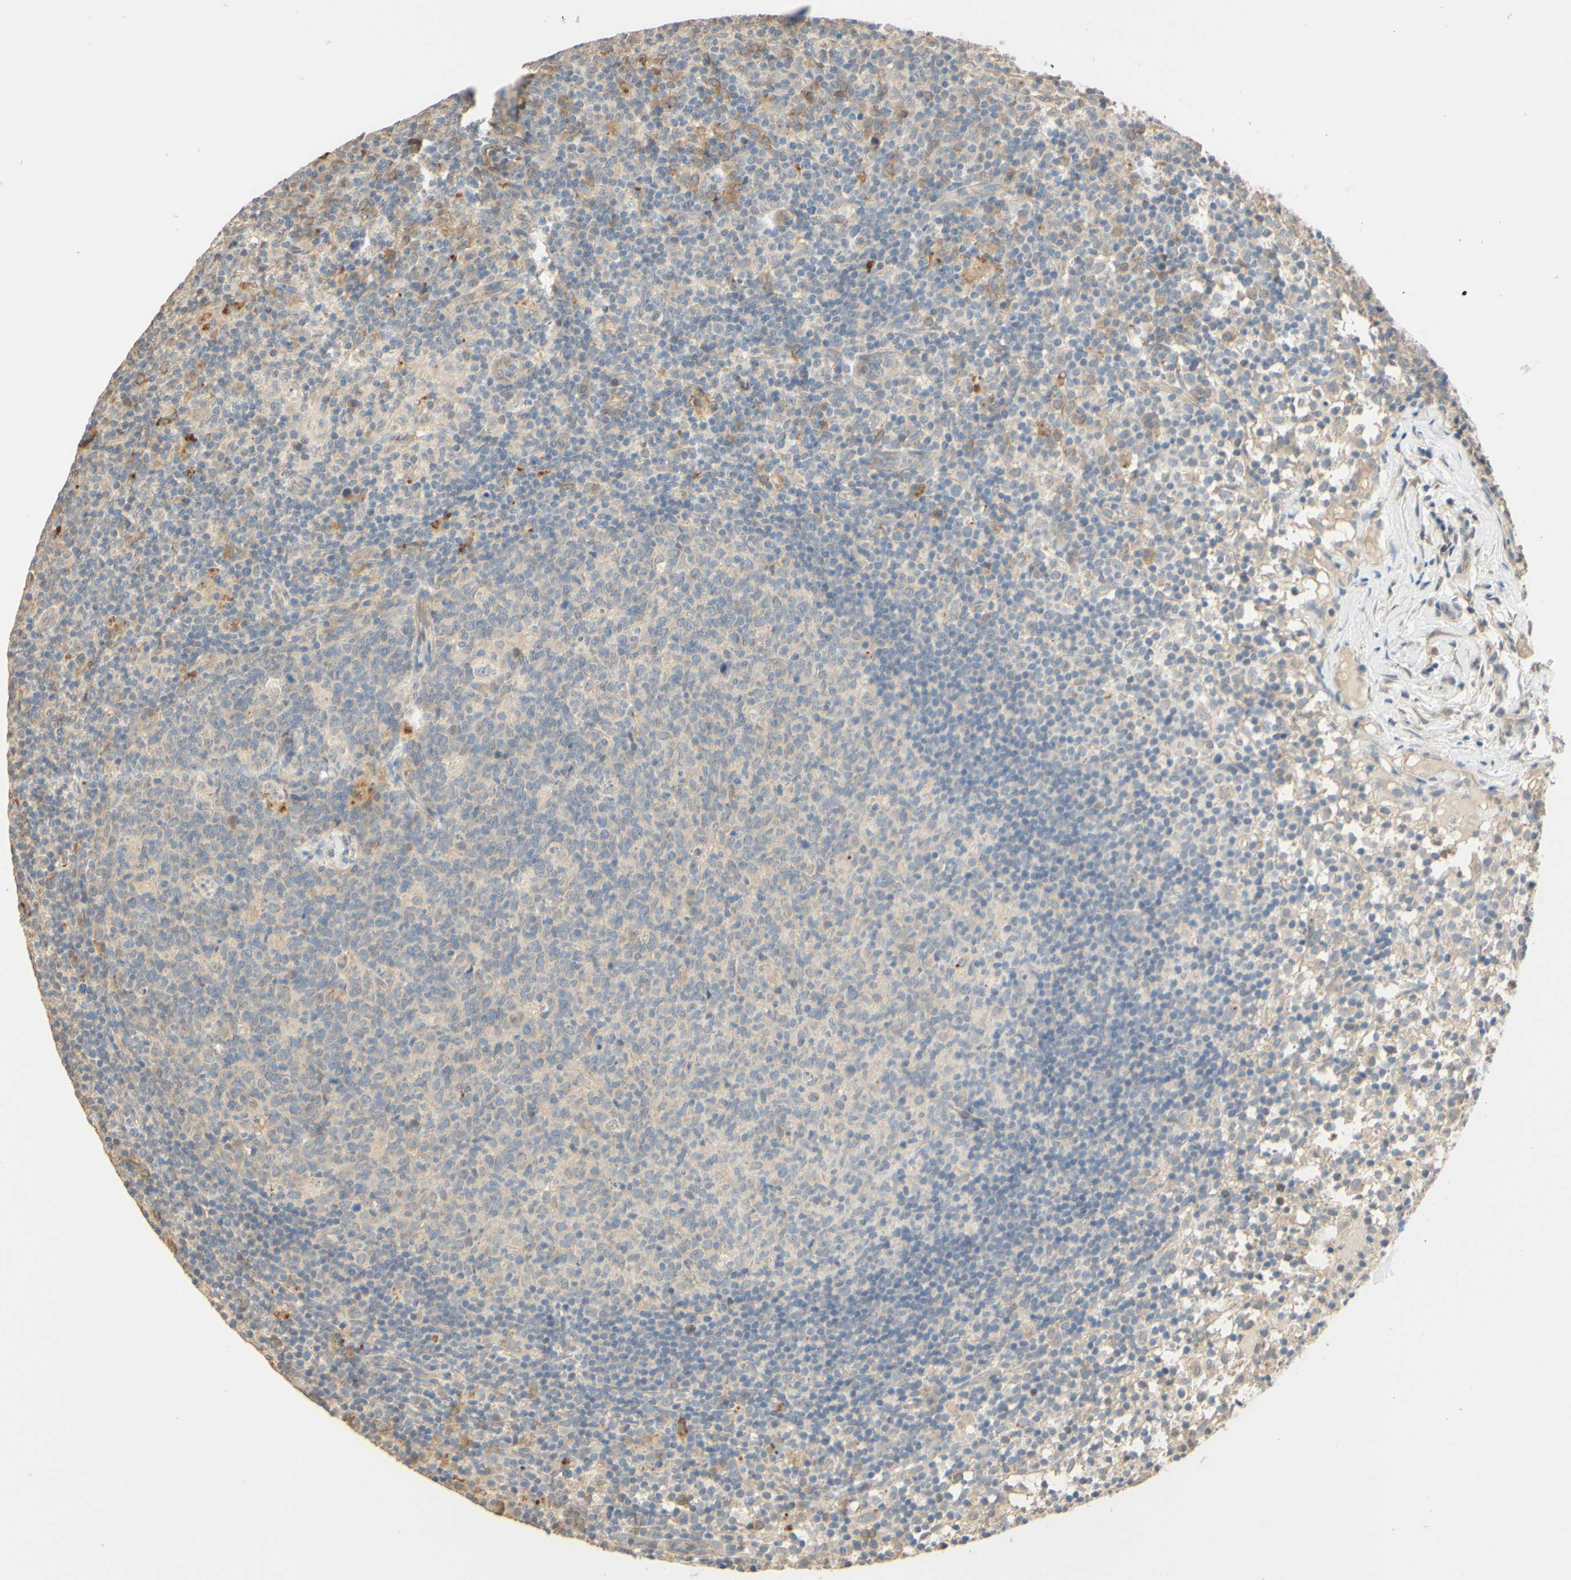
{"staining": {"intensity": "negative", "quantity": "none", "location": "none"}, "tissue": "lymph node", "cell_type": "Germinal center cells", "image_type": "normal", "snomed": [{"axis": "morphology", "description": "Normal tissue, NOS"}, {"axis": "morphology", "description": "Inflammation, NOS"}, {"axis": "topography", "description": "Lymph node"}], "caption": "DAB immunohistochemical staining of normal human lymph node exhibits no significant expression in germinal center cells. (DAB immunohistochemistry with hematoxylin counter stain).", "gene": "SMIM19", "patient": {"sex": "male", "age": 55}}